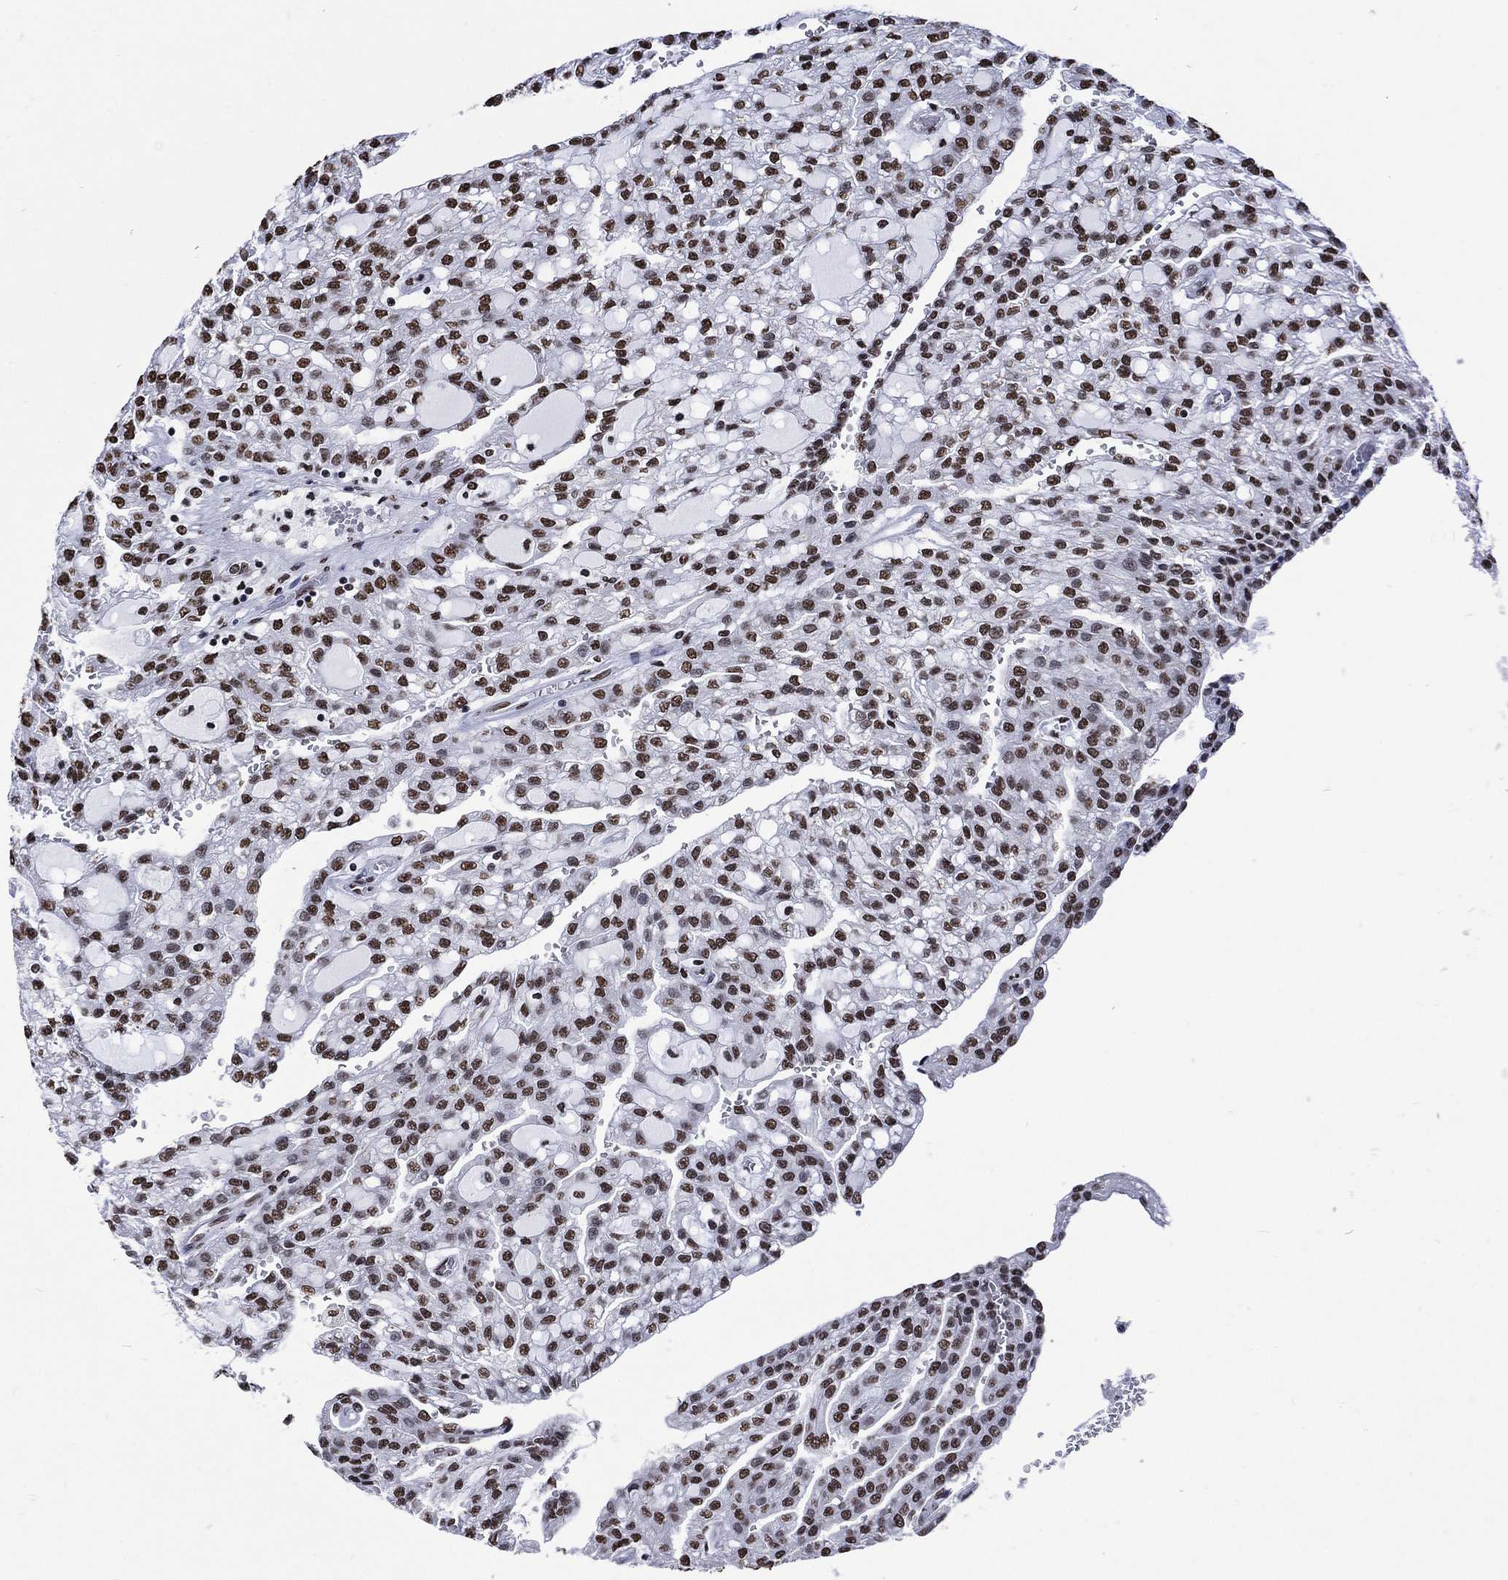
{"staining": {"intensity": "strong", "quantity": ">75%", "location": "nuclear"}, "tissue": "renal cancer", "cell_type": "Tumor cells", "image_type": "cancer", "snomed": [{"axis": "morphology", "description": "Adenocarcinoma, NOS"}, {"axis": "topography", "description": "Kidney"}], "caption": "Renal cancer stained with DAB IHC displays high levels of strong nuclear positivity in approximately >75% of tumor cells.", "gene": "RETREG2", "patient": {"sex": "male", "age": 63}}